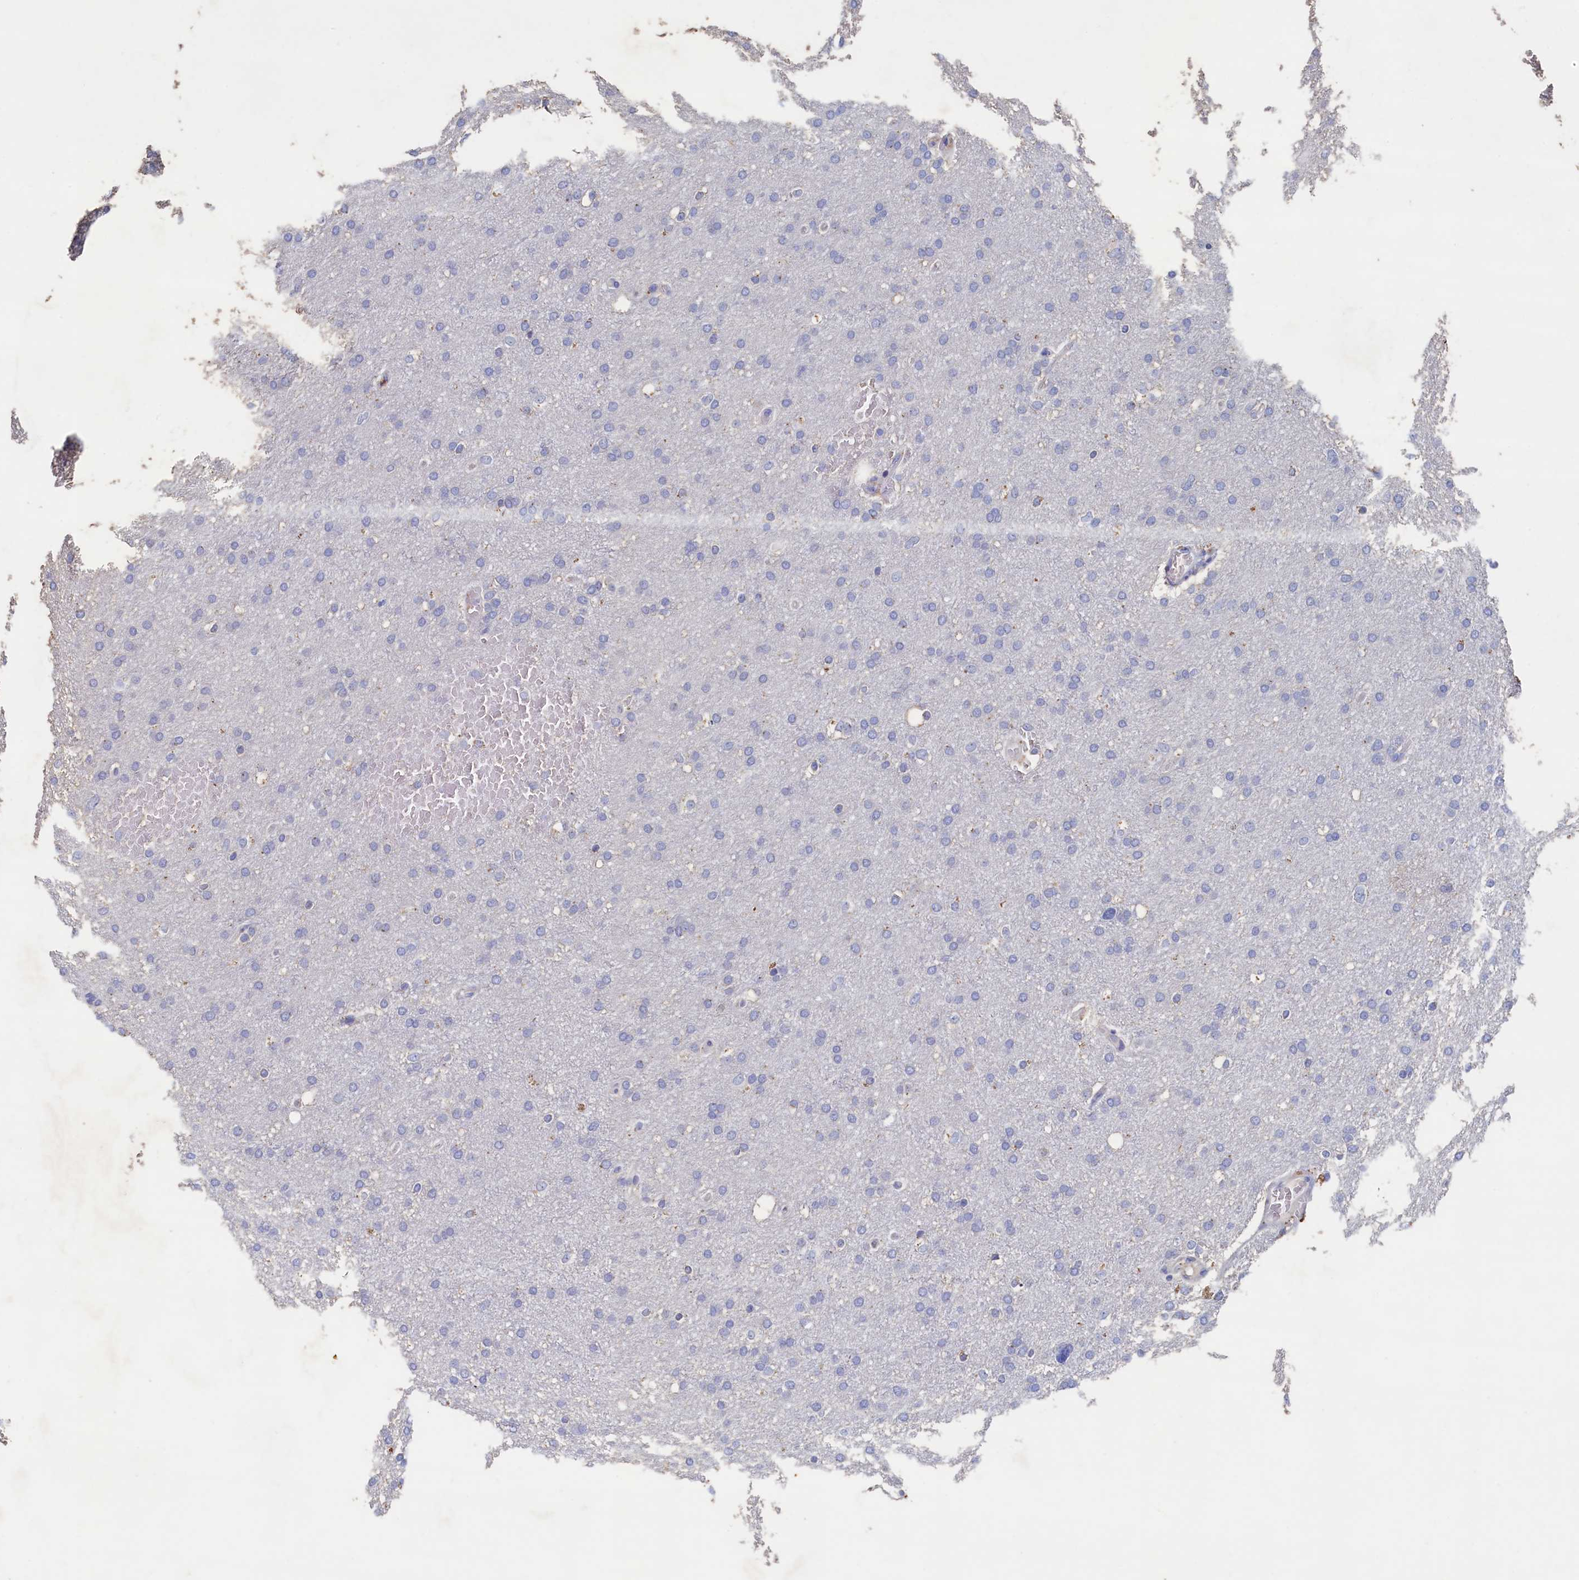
{"staining": {"intensity": "negative", "quantity": "none", "location": "none"}, "tissue": "glioma", "cell_type": "Tumor cells", "image_type": "cancer", "snomed": [{"axis": "morphology", "description": "Glioma, malignant, High grade"}, {"axis": "topography", "description": "Cerebral cortex"}], "caption": "Immunohistochemical staining of human glioma reveals no significant expression in tumor cells.", "gene": "CBLIF", "patient": {"sex": "female", "age": 36}}